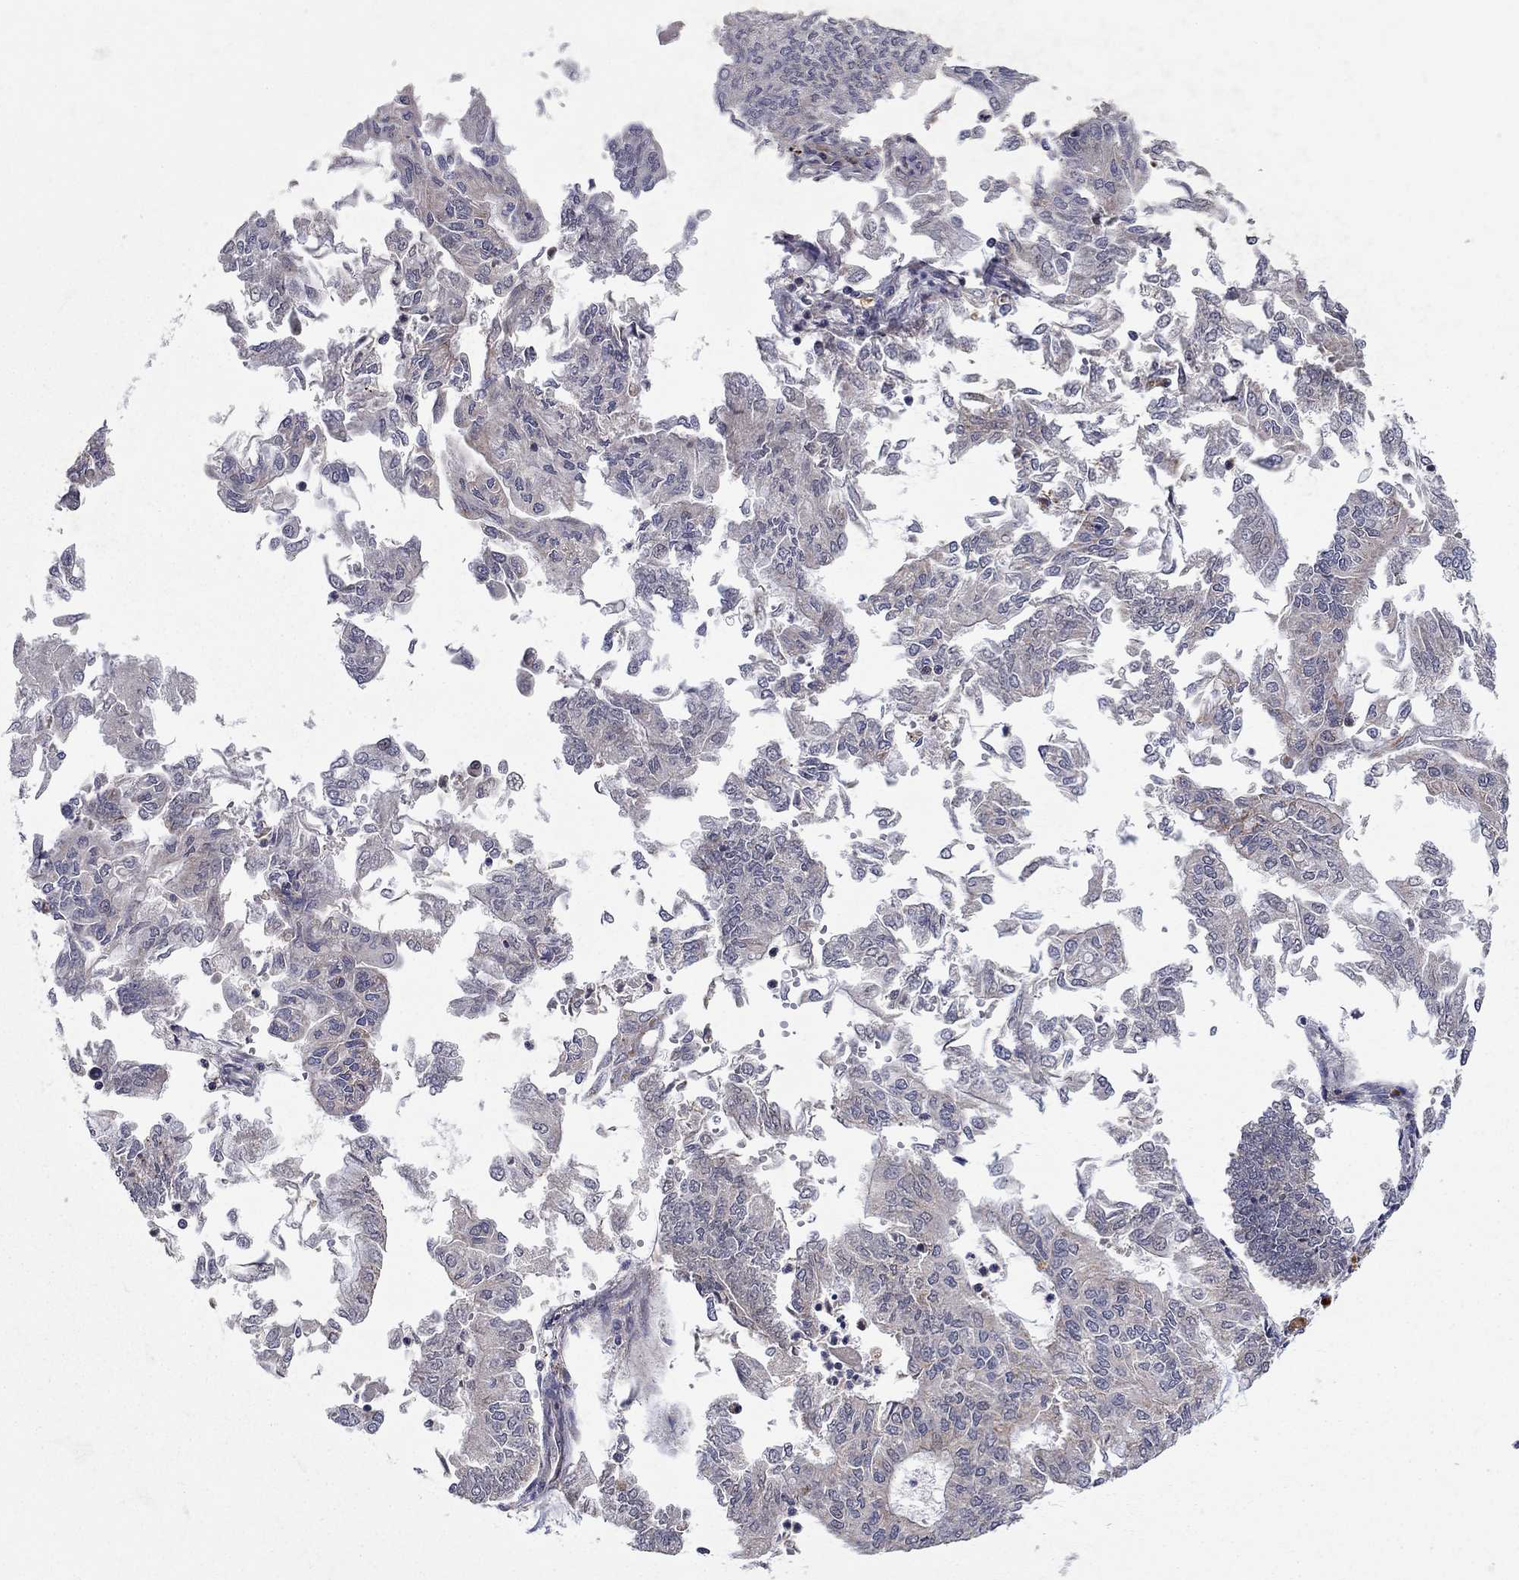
{"staining": {"intensity": "weak", "quantity": "<25%", "location": "cytoplasmic/membranous"}, "tissue": "endometrial cancer", "cell_type": "Tumor cells", "image_type": "cancer", "snomed": [{"axis": "morphology", "description": "Adenocarcinoma, NOS"}, {"axis": "topography", "description": "Endometrium"}], "caption": "Immunohistochemical staining of endometrial cancer demonstrates no significant staining in tumor cells.", "gene": "IDS", "patient": {"sex": "female", "age": 59}}